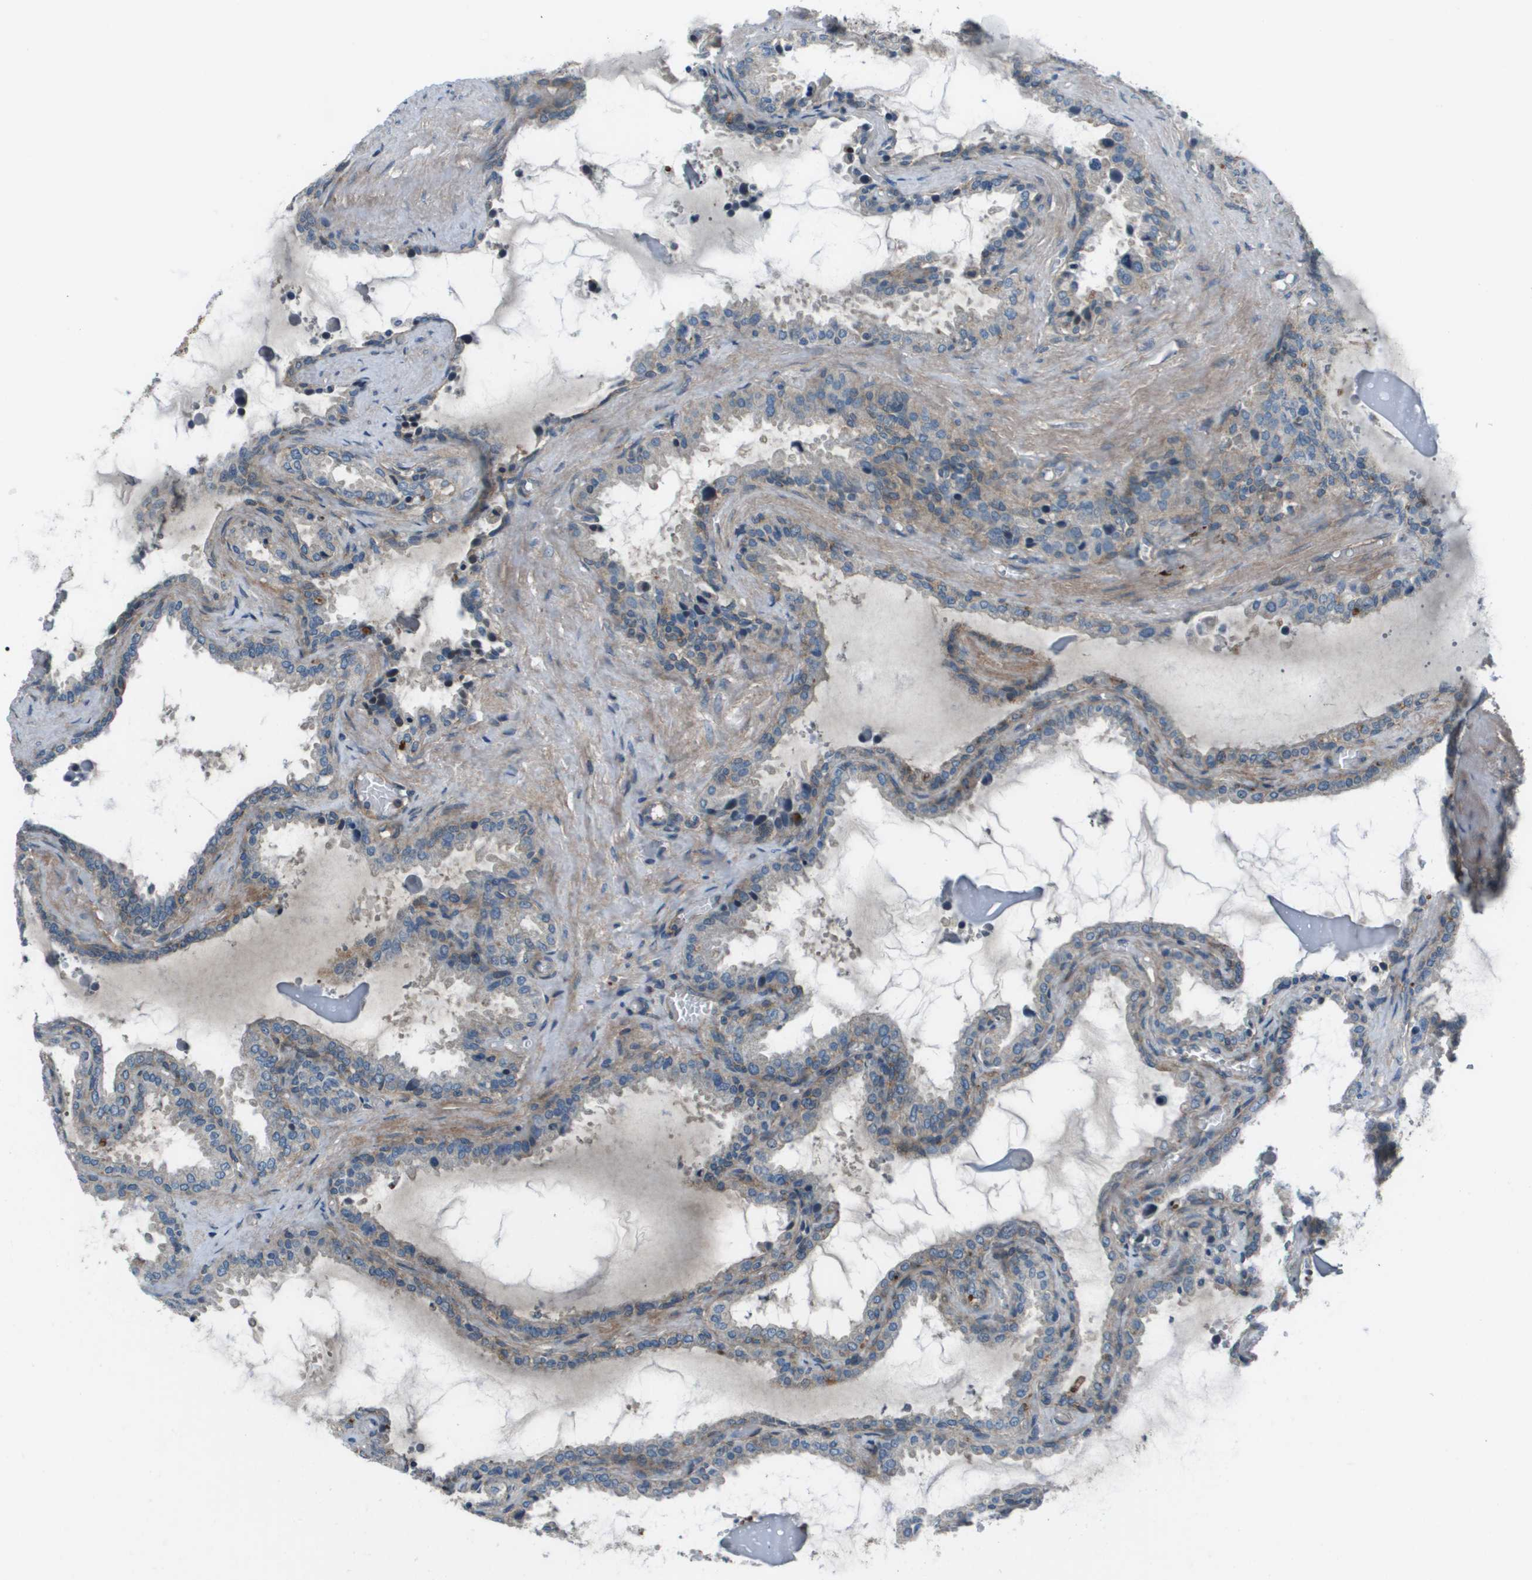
{"staining": {"intensity": "weak", "quantity": "<25%", "location": "cytoplasmic/membranous"}, "tissue": "seminal vesicle", "cell_type": "Glandular cells", "image_type": "normal", "snomed": [{"axis": "morphology", "description": "Normal tissue, NOS"}, {"axis": "topography", "description": "Seminal veicle"}], "caption": "DAB (3,3'-diaminobenzidine) immunohistochemical staining of unremarkable human seminal vesicle displays no significant positivity in glandular cells. (DAB immunohistochemistry (IHC) visualized using brightfield microscopy, high magnification).", "gene": "PCOLCE", "patient": {"sex": "male", "age": 46}}